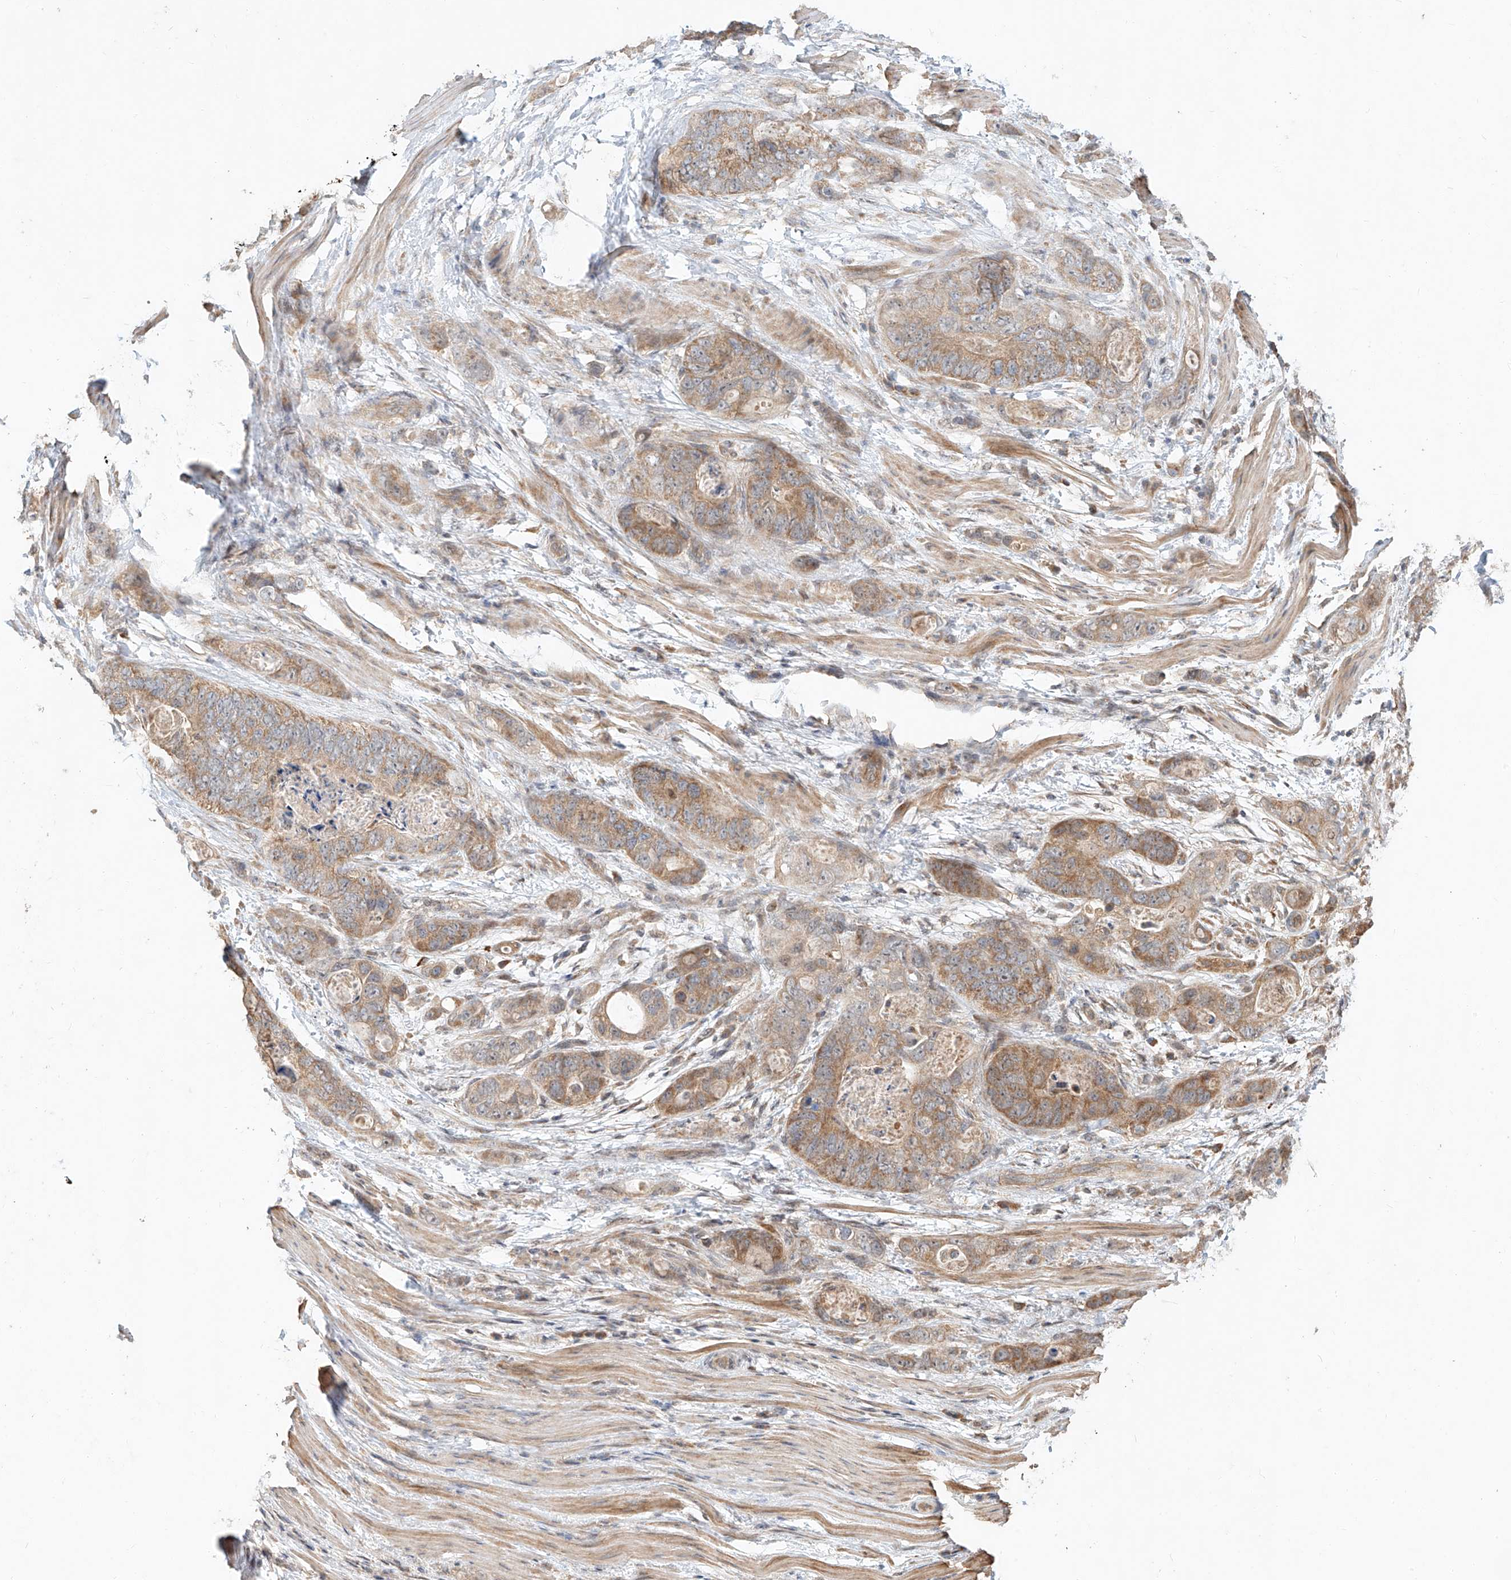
{"staining": {"intensity": "moderate", "quantity": ">75%", "location": "cytoplasmic/membranous"}, "tissue": "stomach cancer", "cell_type": "Tumor cells", "image_type": "cancer", "snomed": [{"axis": "morphology", "description": "Adenocarcinoma, NOS"}, {"axis": "topography", "description": "Stomach"}], "caption": "Protein staining by immunohistochemistry (IHC) exhibits moderate cytoplasmic/membranous positivity in approximately >75% of tumor cells in adenocarcinoma (stomach). The protein is stained brown, and the nuclei are stained in blue (DAB IHC with brightfield microscopy, high magnification).", "gene": "TMEM61", "patient": {"sex": "female", "age": 89}}